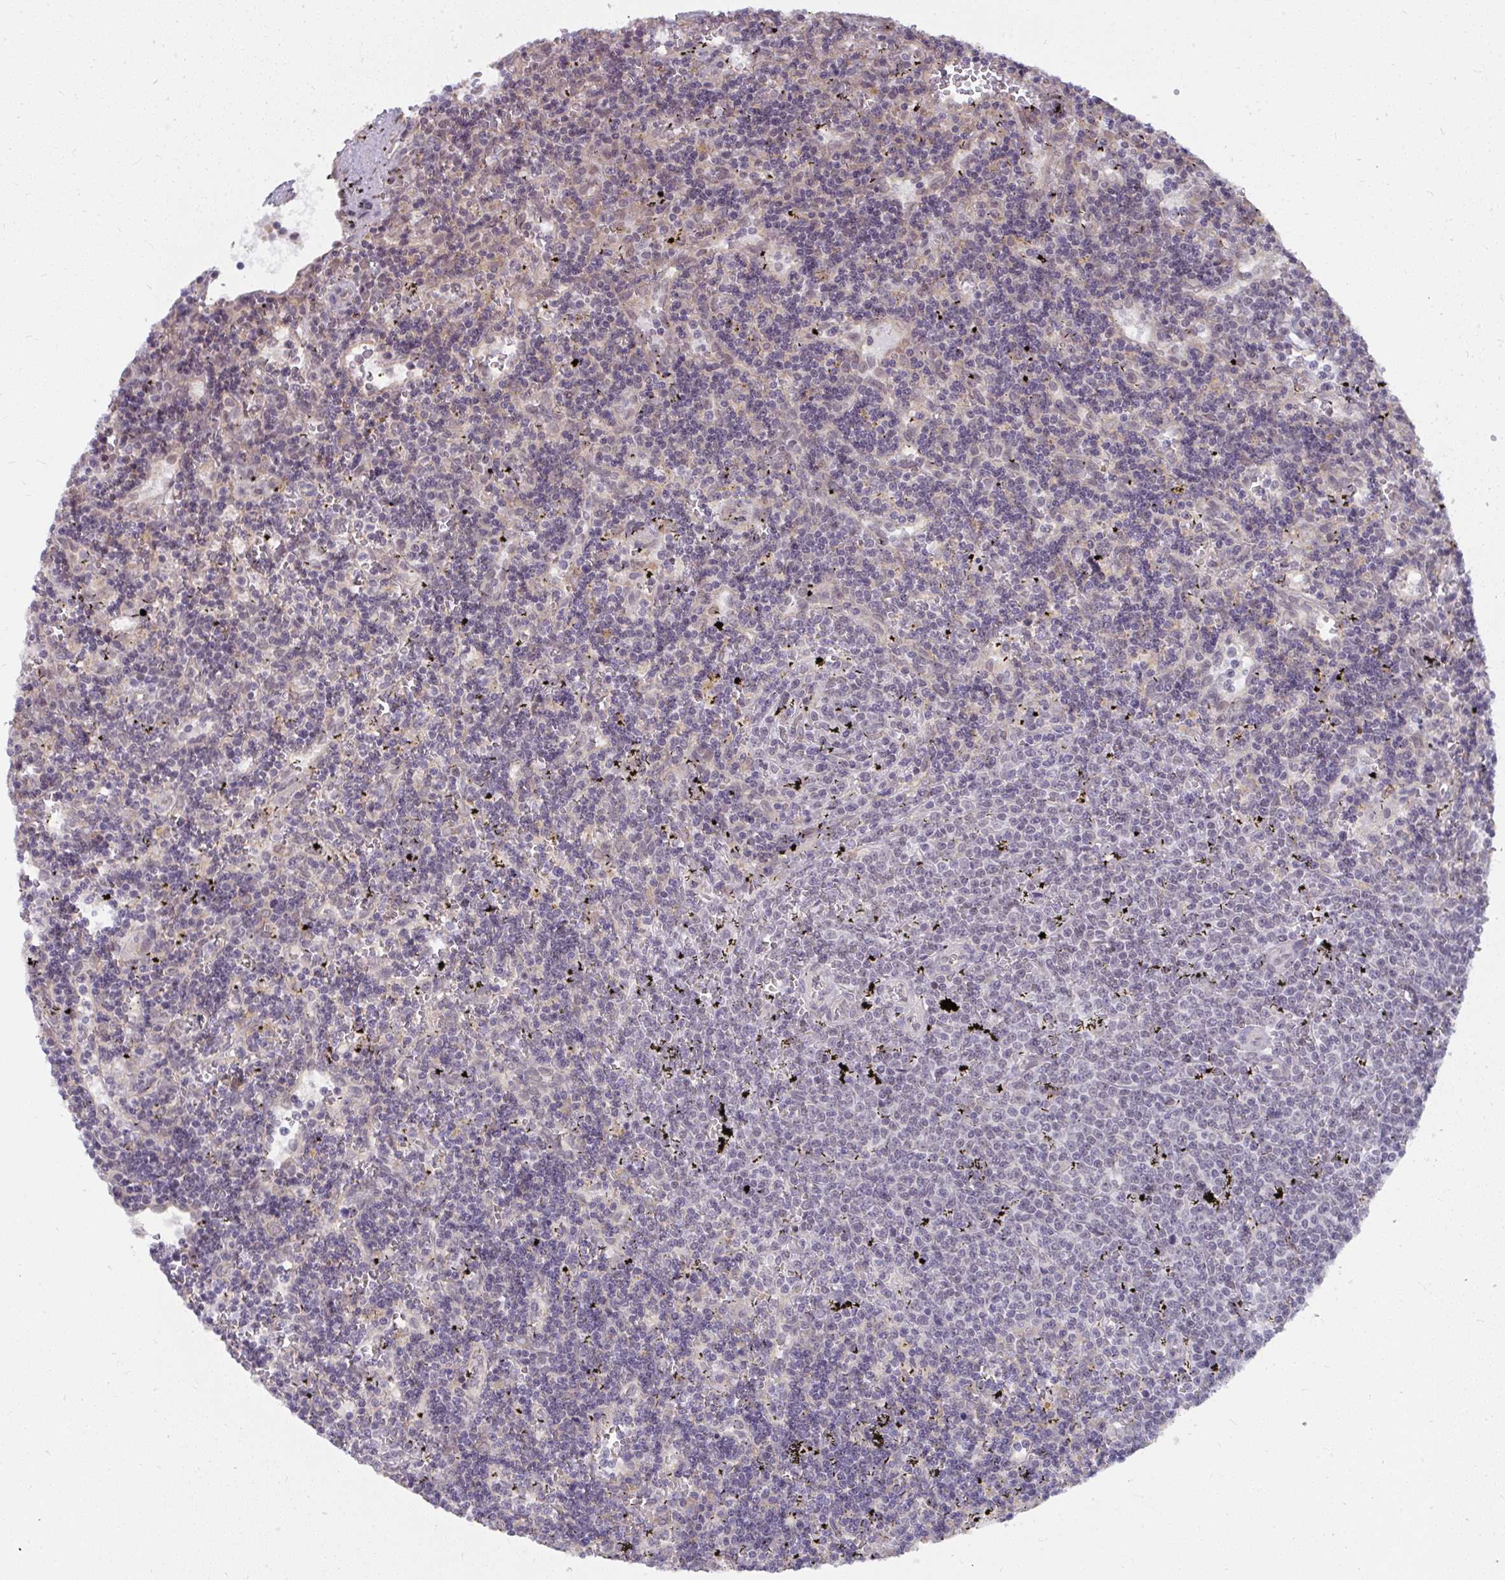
{"staining": {"intensity": "negative", "quantity": "none", "location": "none"}, "tissue": "lymphoma", "cell_type": "Tumor cells", "image_type": "cancer", "snomed": [{"axis": "morphology", "description": "Malignant lymphoma, non-Hodgkin's type, Low grade"}, {"axis": "topography", "description": "Spleen"}], "caption": "The photomicrograph shows no staining of tumor cells in lymphoma.", "gene": "NMNAT1", "patient": {"sex": "male", "age": 60}}